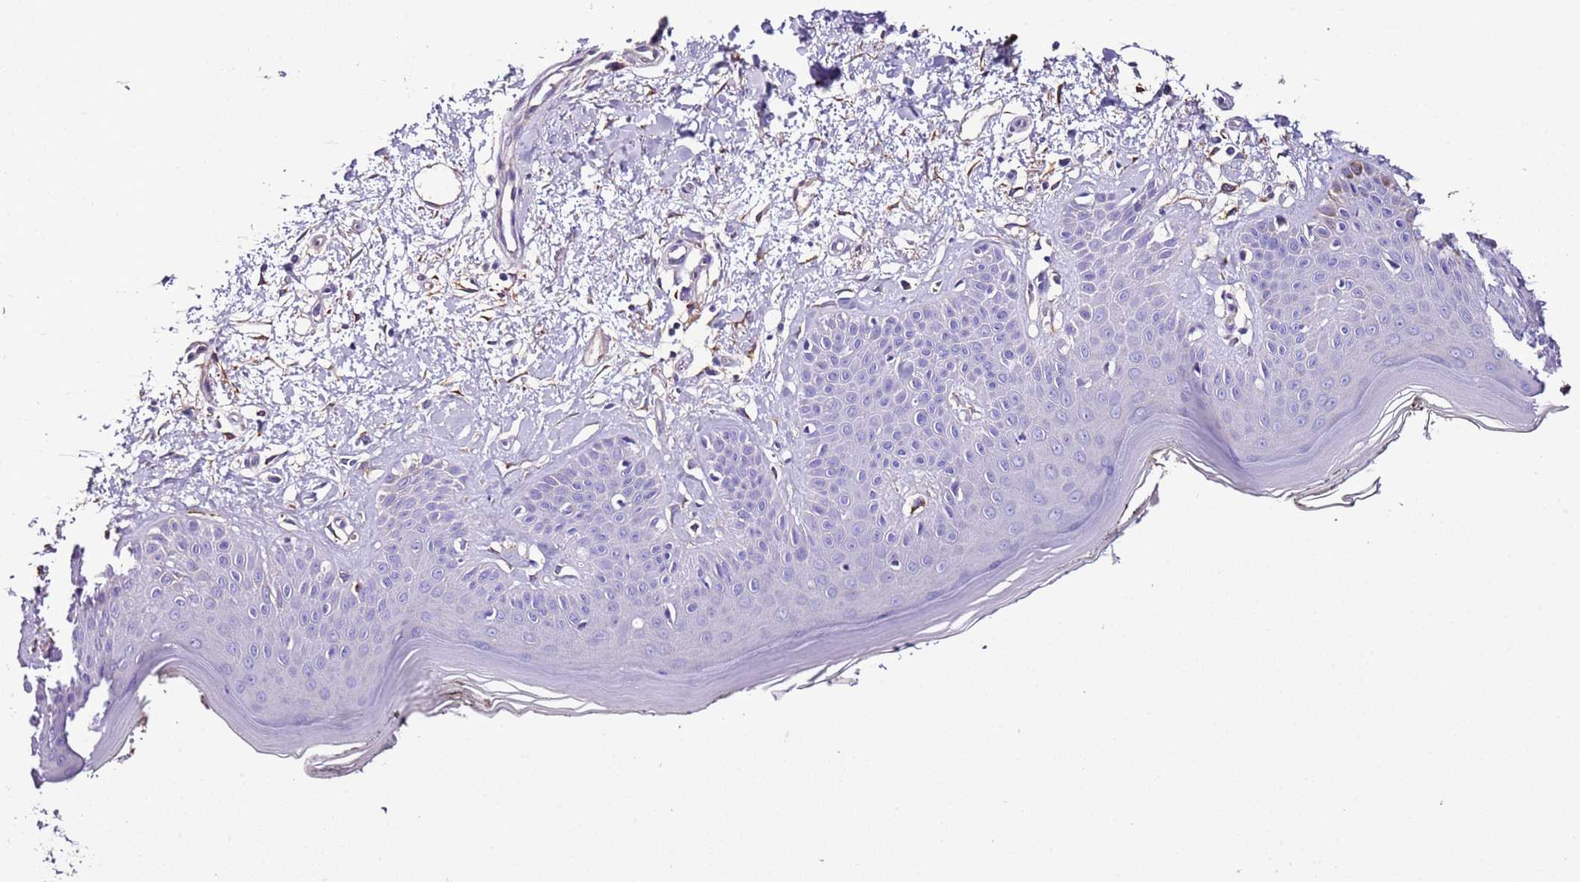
{"staining": {"intensity": "moderate", "quantity": "25%-75%", "location": "cytoplasmic/membranous"}, "tissue": "skin", "cell_type": "Fibroblasts", "image_type": "normal", "snomed": [{"axis": "morphology", "description": "Normal tissue, NOS"}, {"axis": "topography", "description": "Skin"}], "caption": "DAB (3,3'-diaminobenzidine) immunohistochemical staining of unremarkable human skin exhibits moderate cytoplasmic/membranous protein staining in about 25%-75% of fibroblasts.", "gene": "FAM174C", "patient": {"sex": "female", "age": 64}}